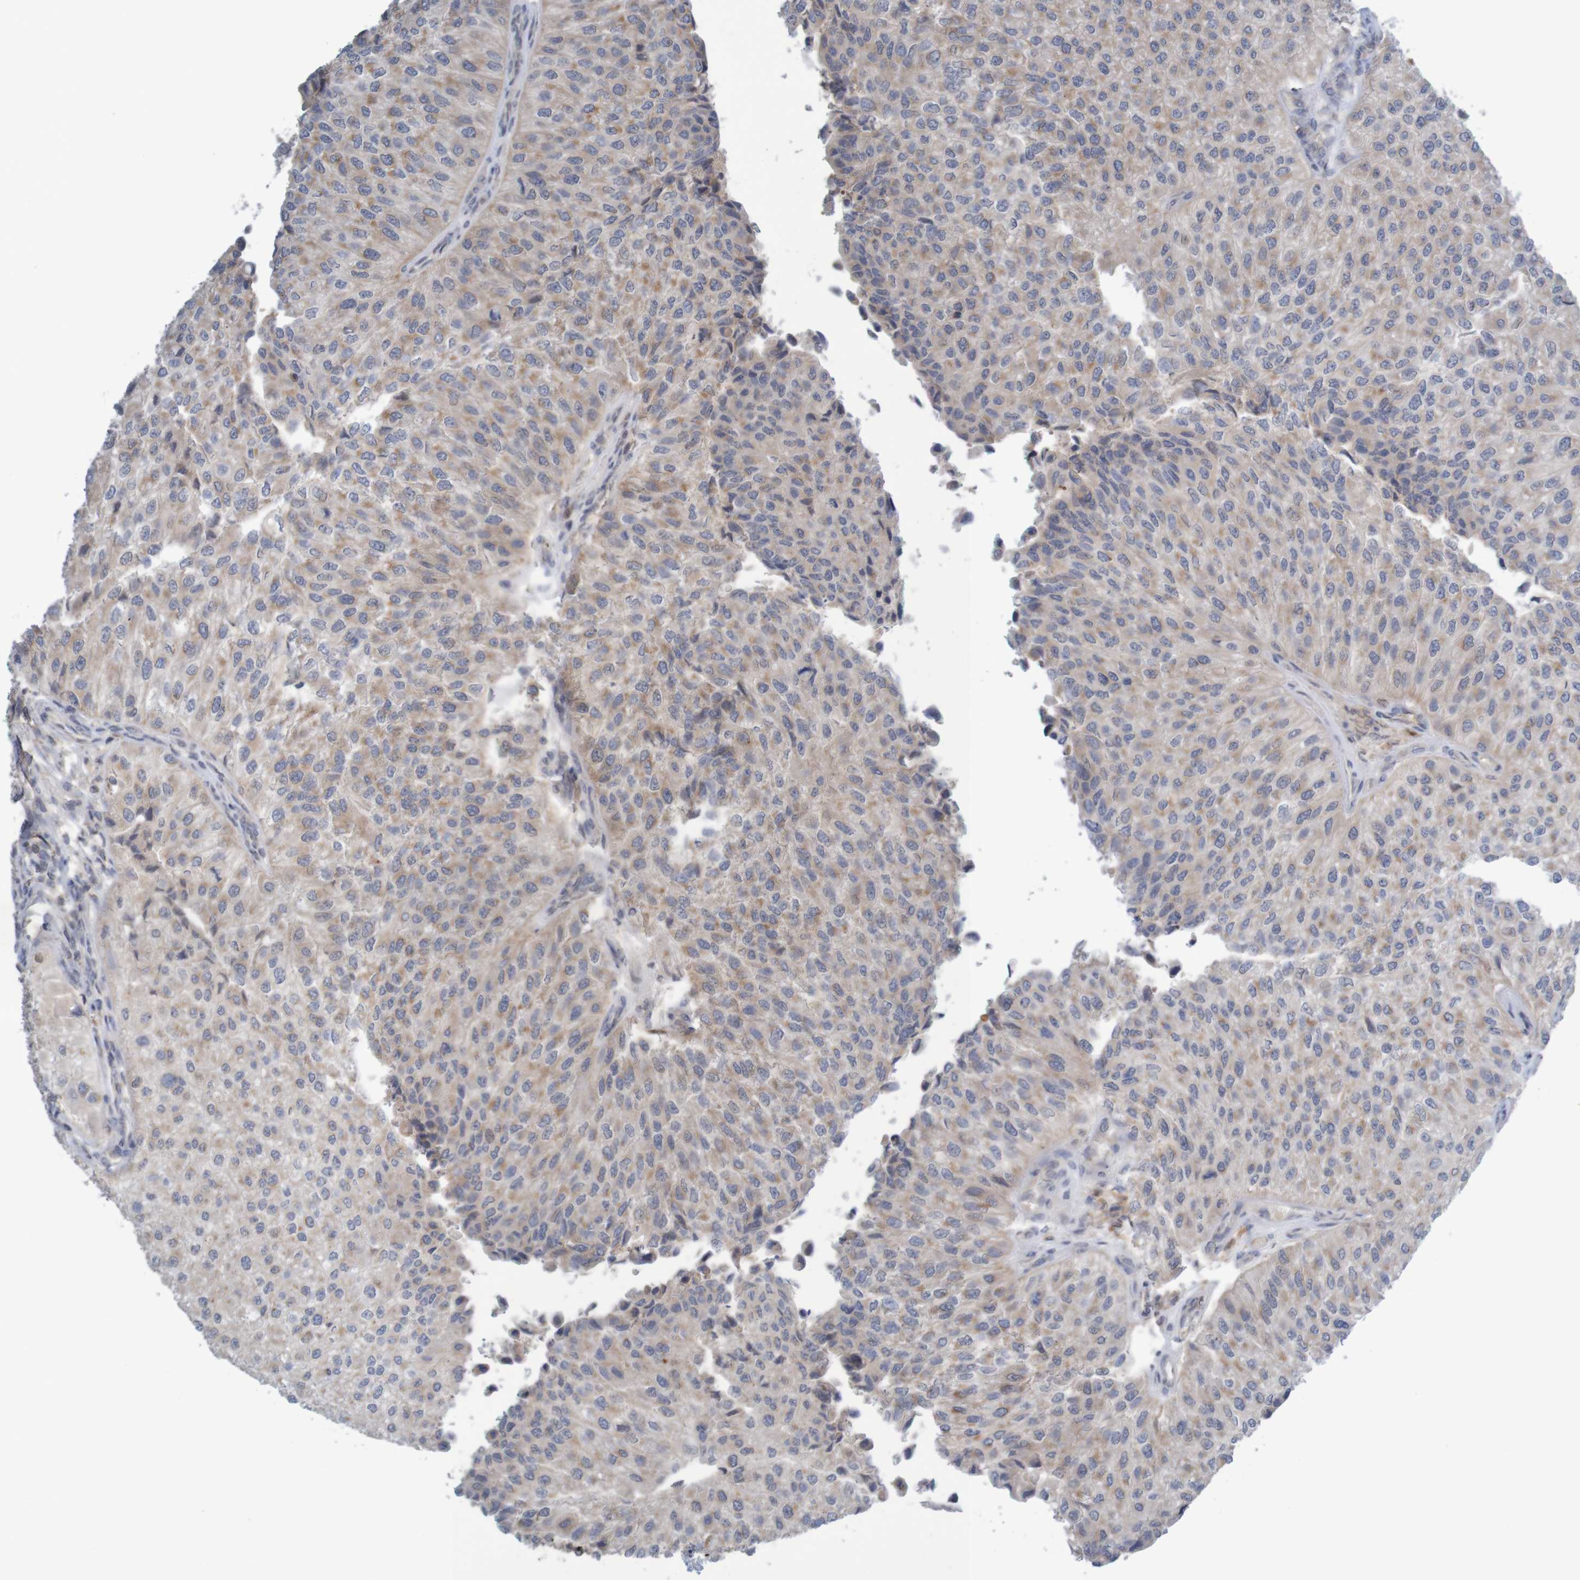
{"staining": {"intensity": "weak", "quantity": ">75%", "location": "cytoplasmic/membranous"}, "tissue": "urothelial cancer", "cell_type": "Tumor cells", "image_type": "cancer", "snomed": [{"axis": "morphology", "description": "Urothelial carcinoma, High grade"}, {"axis": "topography", "description": "Kidney"}, {"axis": "topography", "description": "Urinary bladder"}], "caption": "This is an image of immunohistochemistry (IHC) staining of urothelial cancer, which shows weak positivity in the cytoplasmic/membranous of tumor cells.", "gene": "ANKK1", "patient": {"sex": "male", "age": 77}}